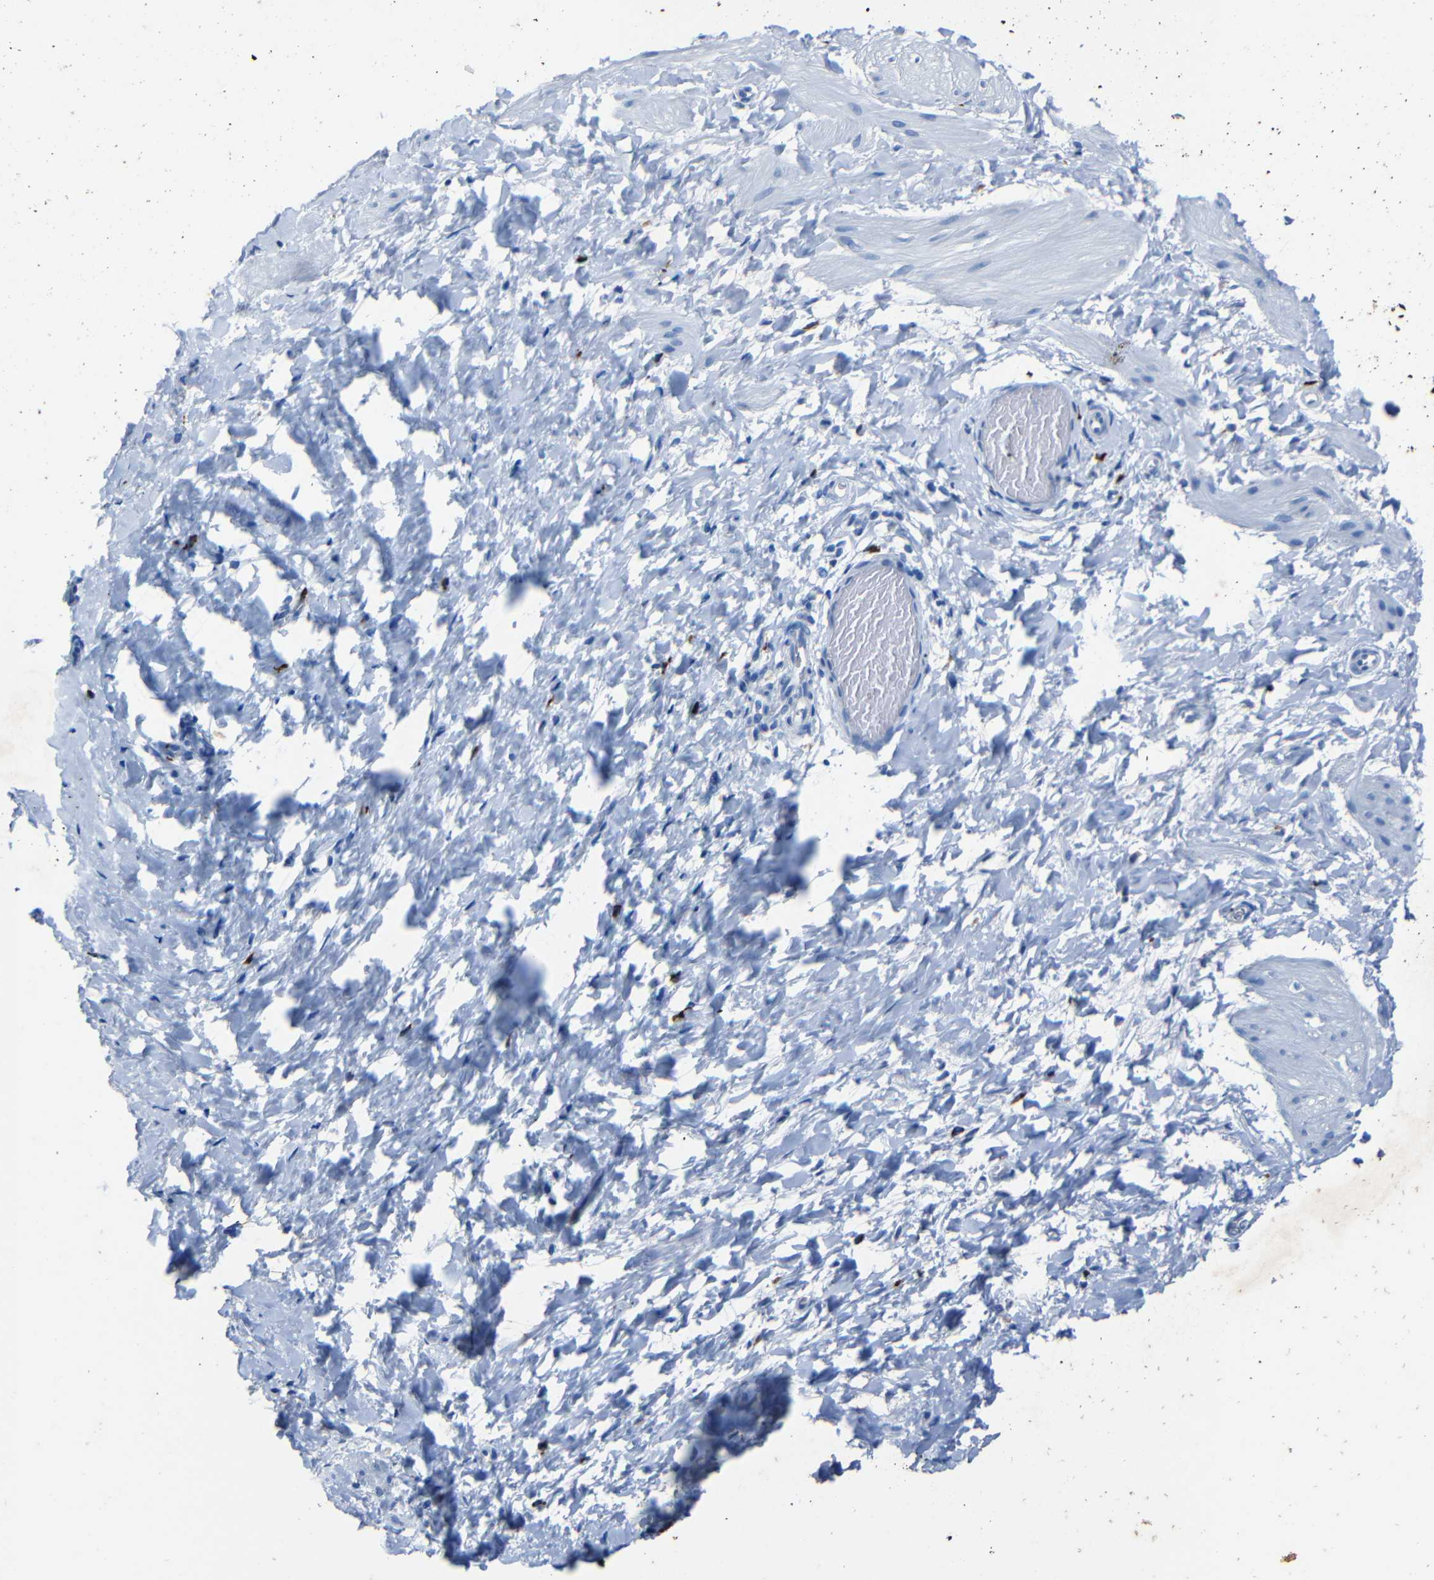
{"staining": {"intensity": "negative", "quantity": "none", "location": "none"}, "tissue": "smooth muscle", "cell_type": "Smooth muscle cells", "image_type": "normal", "snomed": [{"axis": "morphology", "description": "Normal tissue, NOS"}, {"axis": "topography", "description": "Smooth muscle"}], "caption": "Histopathology image shows no protein positivity in smooth muscle cells of normal smooth muscle. (Stains: DAB immunohistochemistry with hematoxylin counter stain, Microscopy: brightfield microscopy at high magnification).", "gene": "CLDN11", "patient": {"sex": "male", "age": 16}}